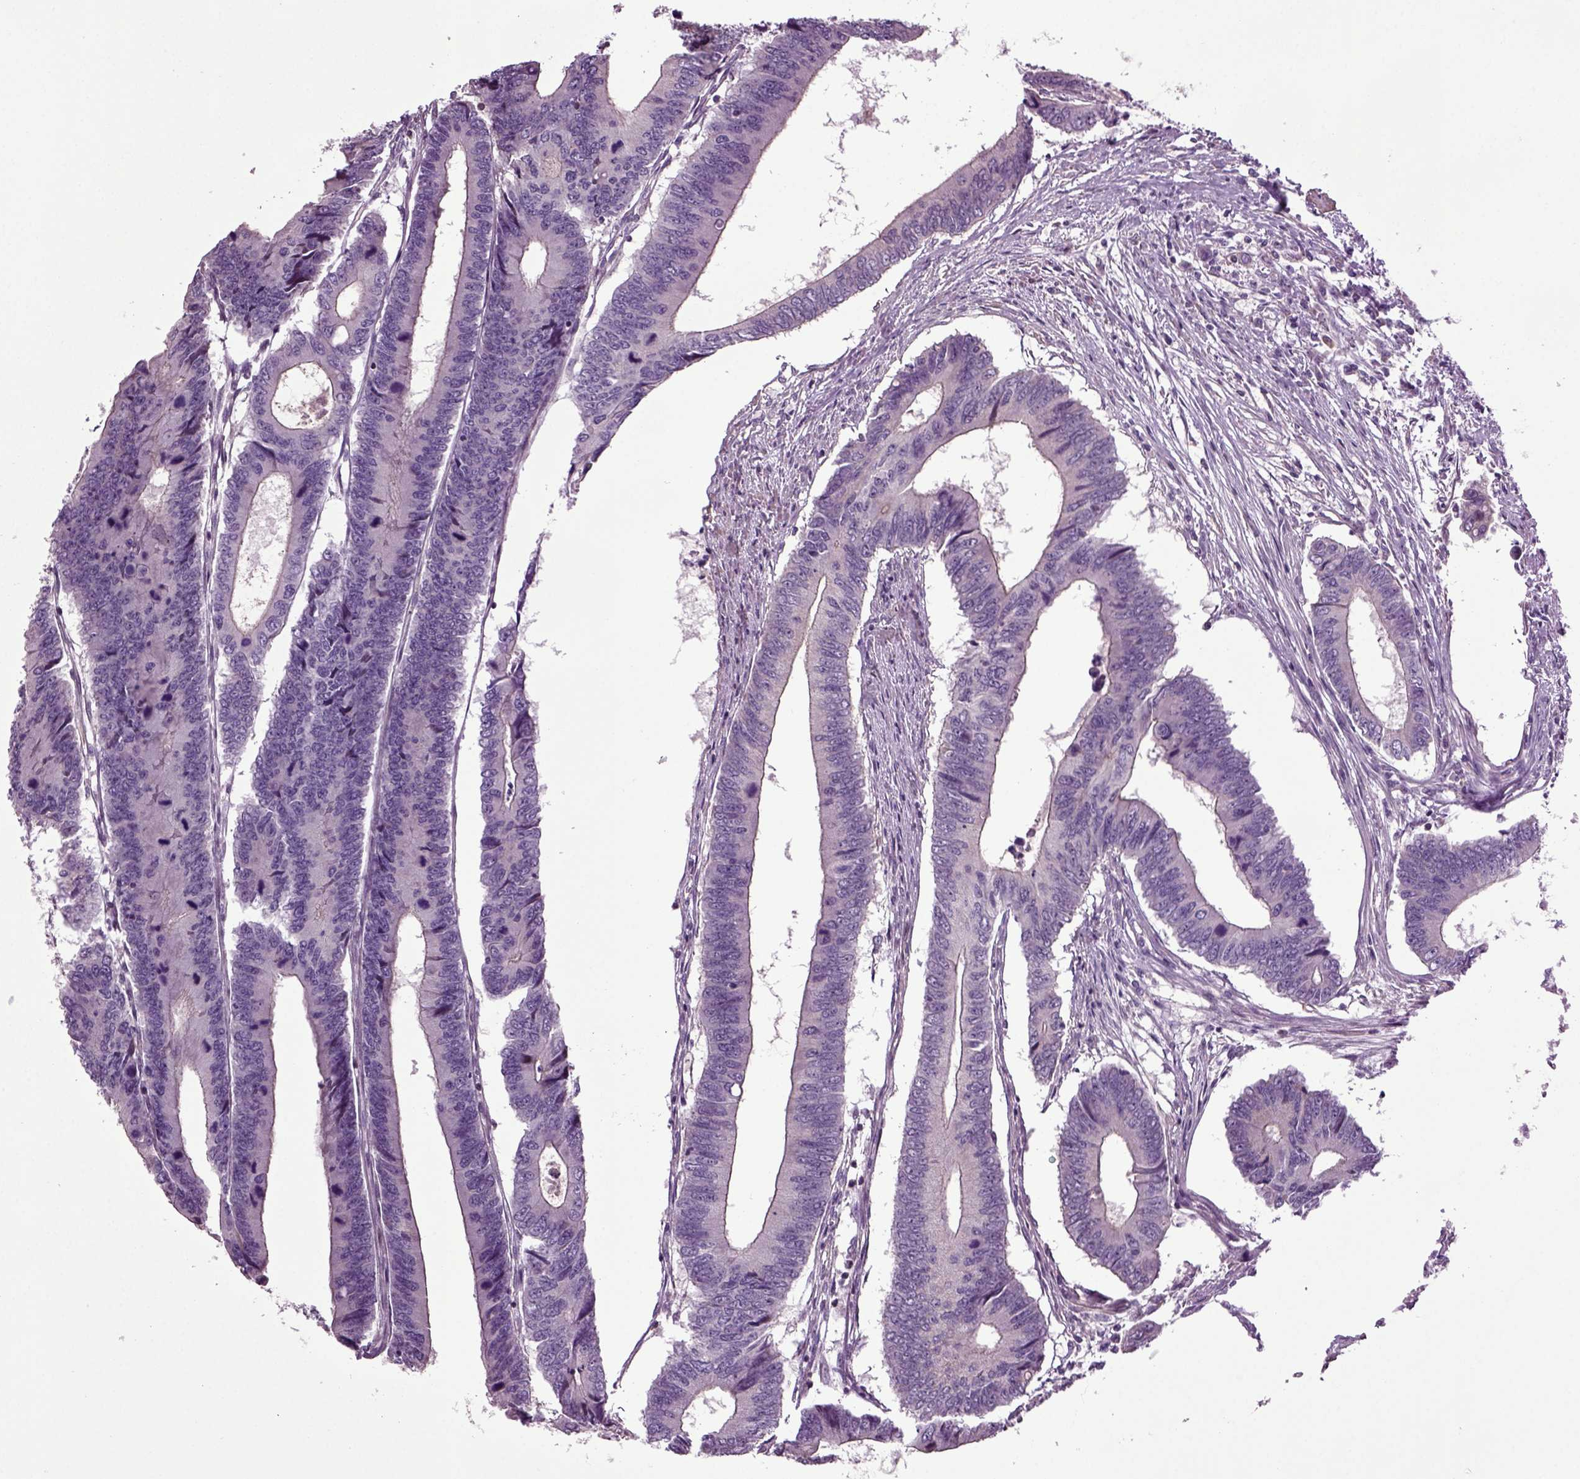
{"staining": {"intensity": "moderate", "quantity": "<25%", "location": "cytoplasmic/membranous"}, "tissue": "colorectal cancer", "cell_type": "Tumor cells", "image_type": "cancer", "snomed": [{"axis": "morphology", "description": "Adenocarcinoma, NOS"}, {"axis": "topography", "description": "Colon"}], "caption": "High-power microscopy captured an immunohistochemistry photomicrograph of adenocarcinoma (colorectal), revealing moderate cytoplasmic/membranous expression in approximately <25% of tumor cells.", "gene": "HAGHL", "patient": {"sex": "male", "age": 53}}